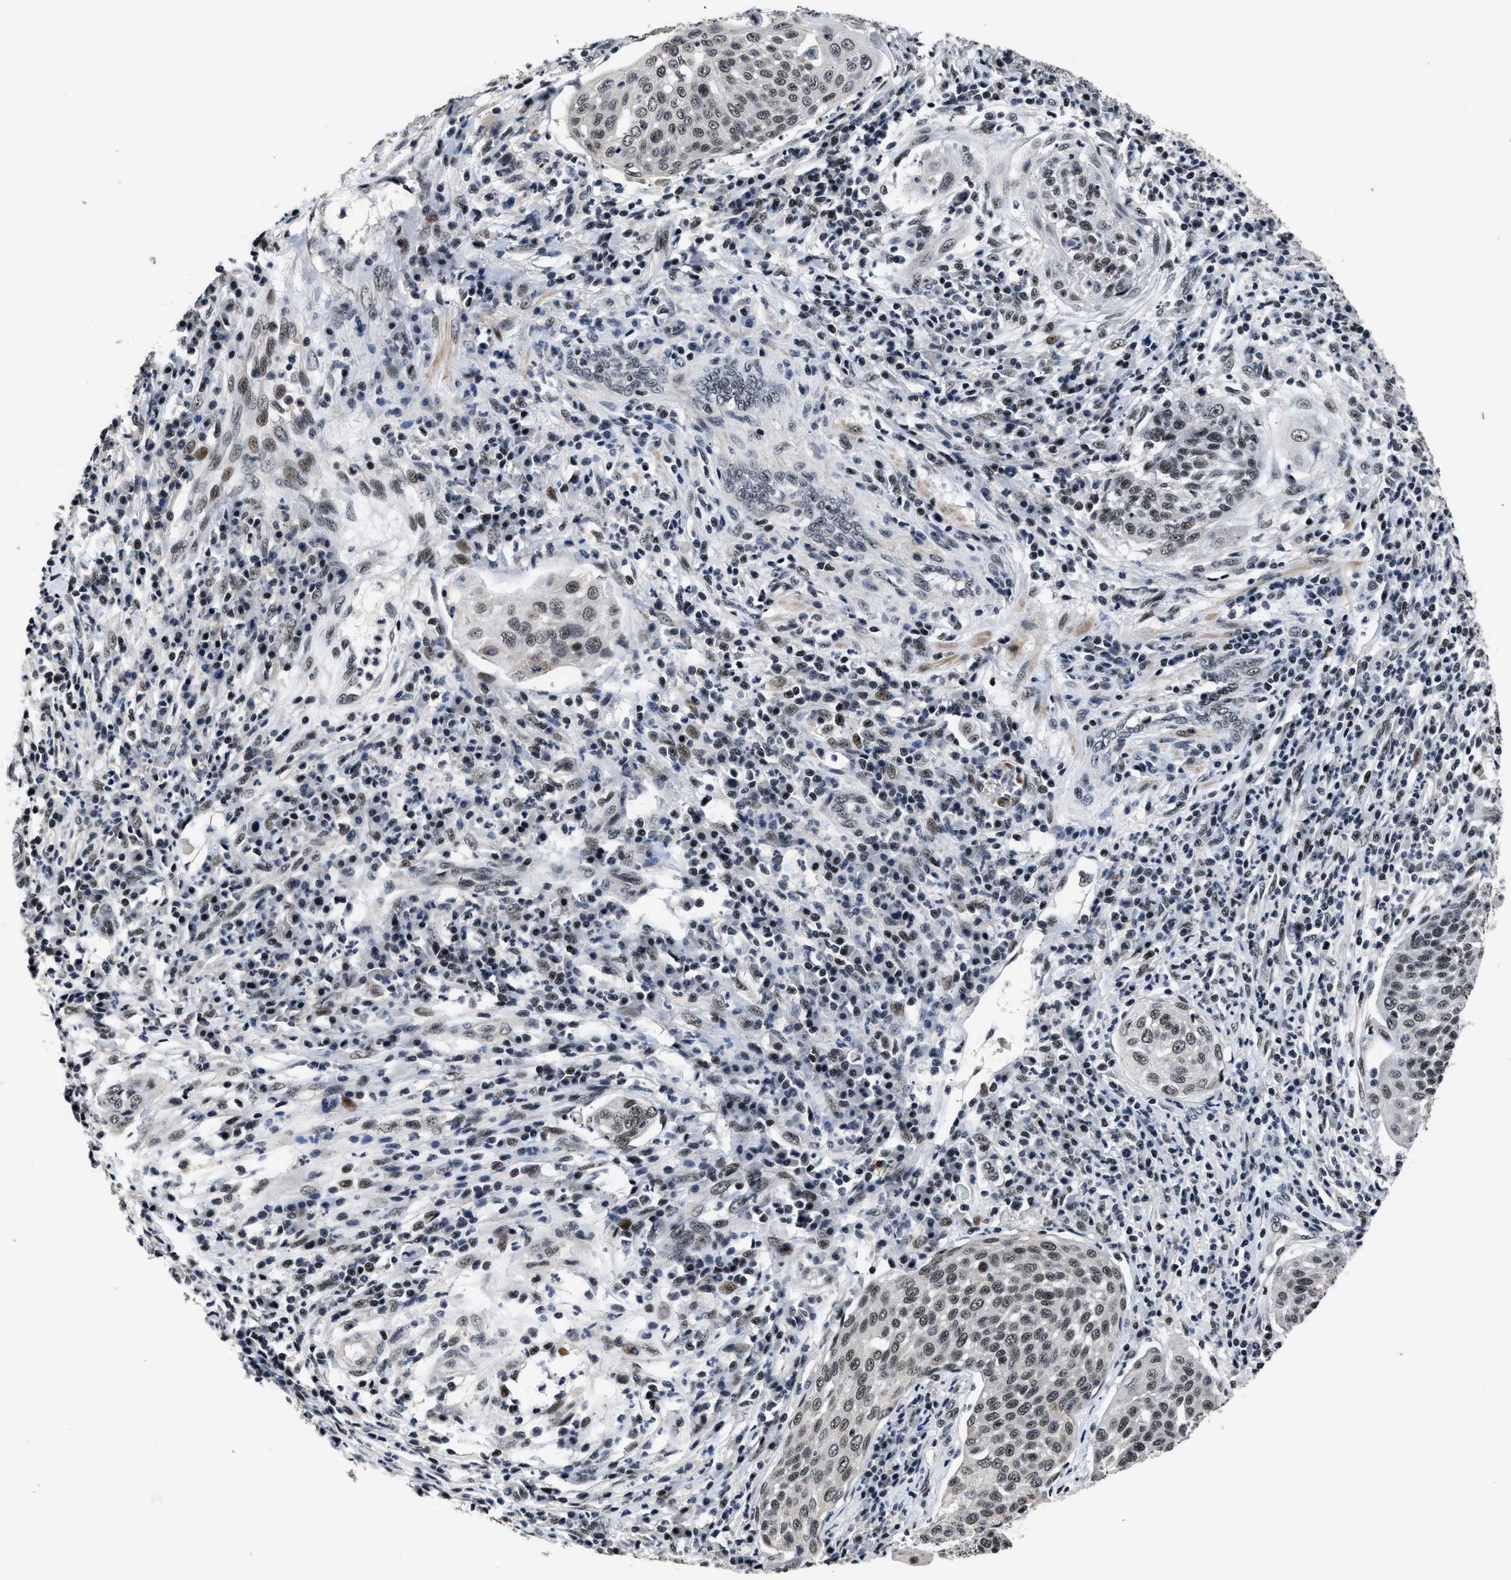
{"staining": {"intensity": "weak", "quantity": ">75%", "location": "nuclear"}, "tissue": "cervical cancer", "cell_type": "Tumor cells", "image_type": "cancer", "snomed": [{"axis": "morphology", "description": "Squamous cell carcinoma, NOS"}, {"axis": "topography", "description": "Cervix"}], "caption": "Cervical cancer (squamous cell carcinoma) stained with immunohistochemistry shows weak nuclear positivity in approximately >75% of tumor cells. The staining is performed using DAB (3,3'-diaminobenzidine) brown chromogen to label protein expression. The nuclei are counter-stained blue using hematoxylin.", "gene": "ZNF233", "patient": {"sex": "female", "age": 34}}